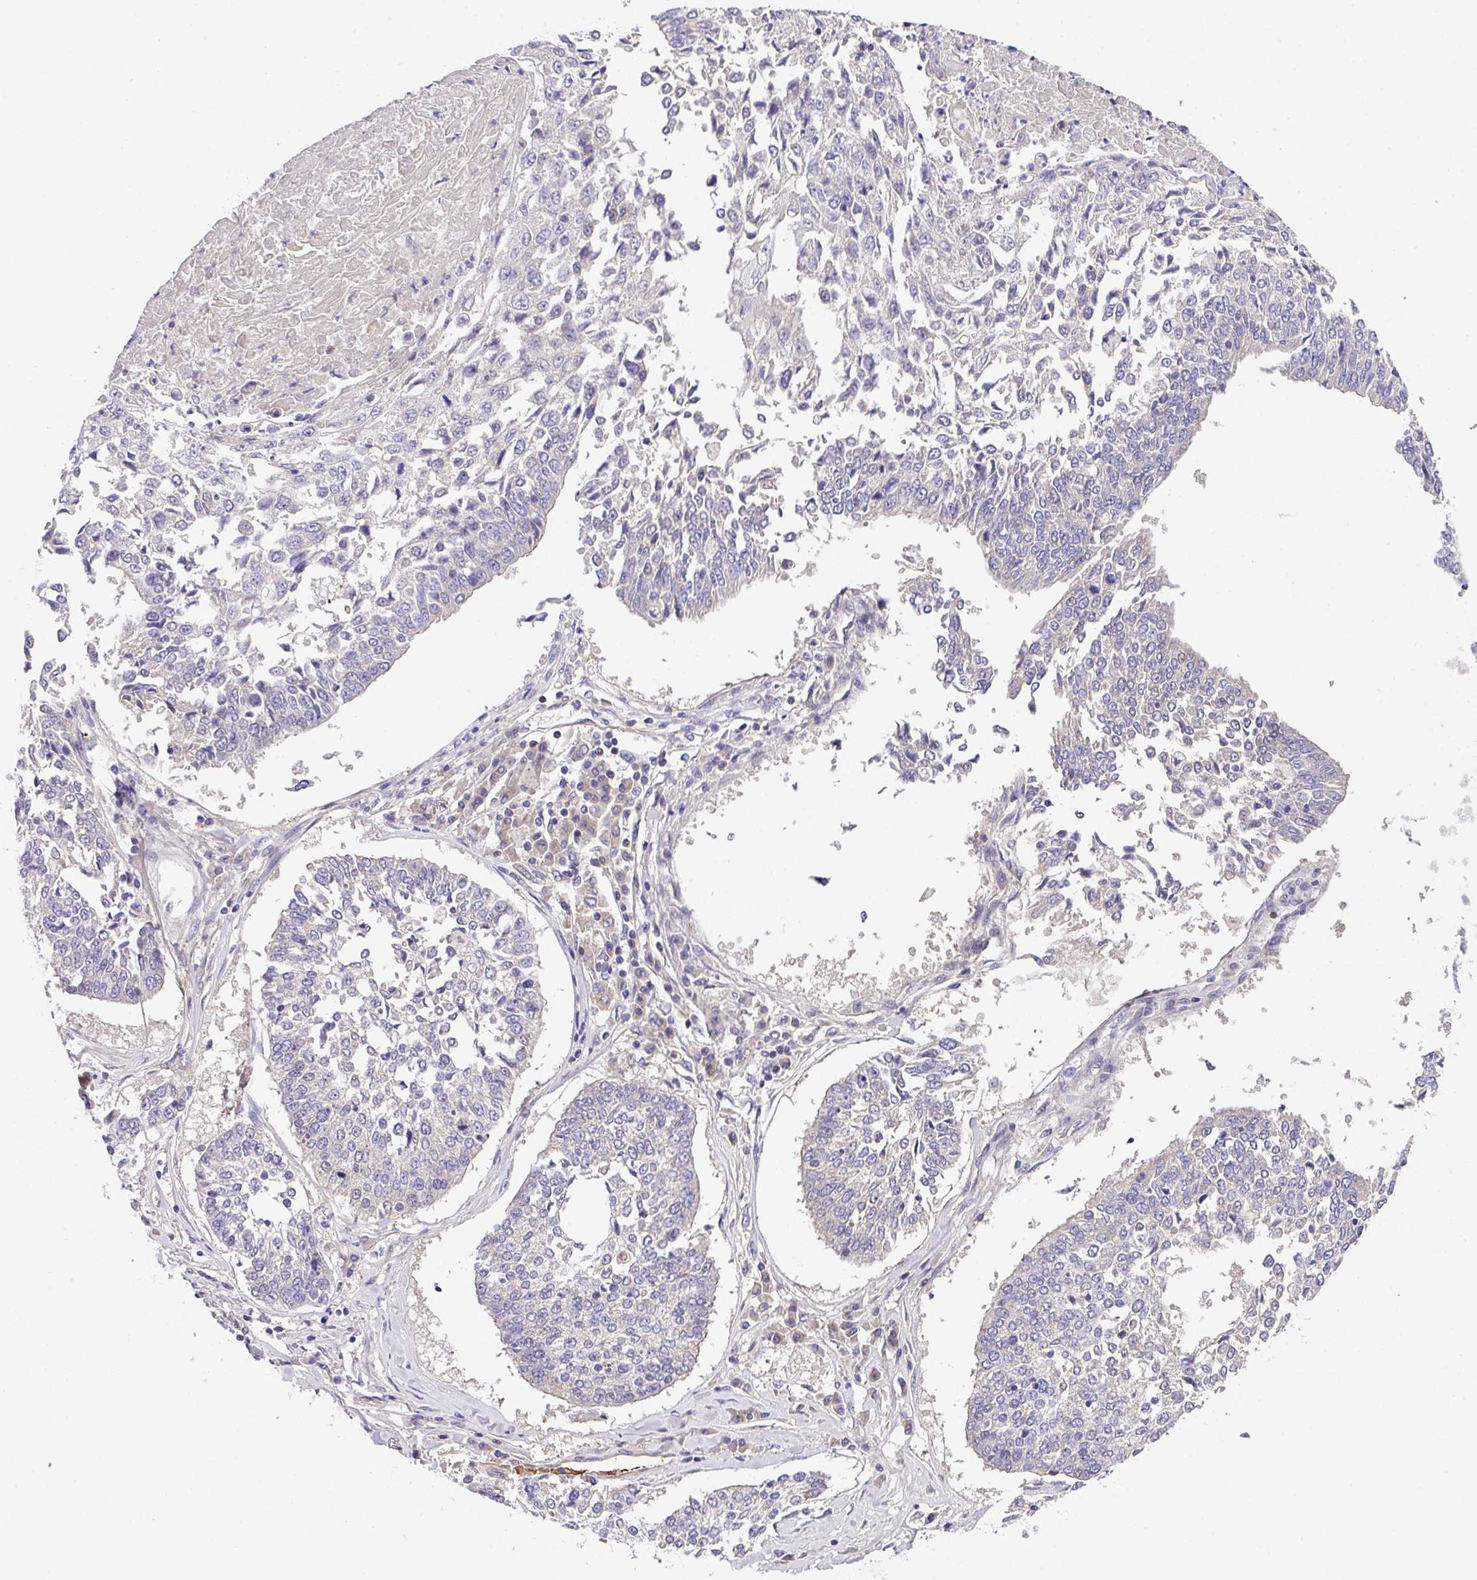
{"staining": {"intensity": "negative", "quantity": "none", "location": "none"}, "tissue": "lung cancer", "cell_type": "Tumor cells", "image_type": "cancer", "snomed": [{"axis": "morphology", "description": "Normal tissue, NOS"}, {"axis": "morphology", "description": "Squamous cell carcinoma, NOS"}, {"axis": "topography", "description": "Cartilage tissue"}, {"axis": "topography", "description": "Bronchus"}, {"axis": "topography", "description": "Lung"}, {"axis": "topography", "description": "Peripheral nerve tissue"}], "caption": "This is a histopathology image of immunohistochemistry staining of lung squamous cell carcinoma, which shows no positivity in tumor cells.", "gene": "DNAL1", "patient": {"sex": "female", "age": 49}}